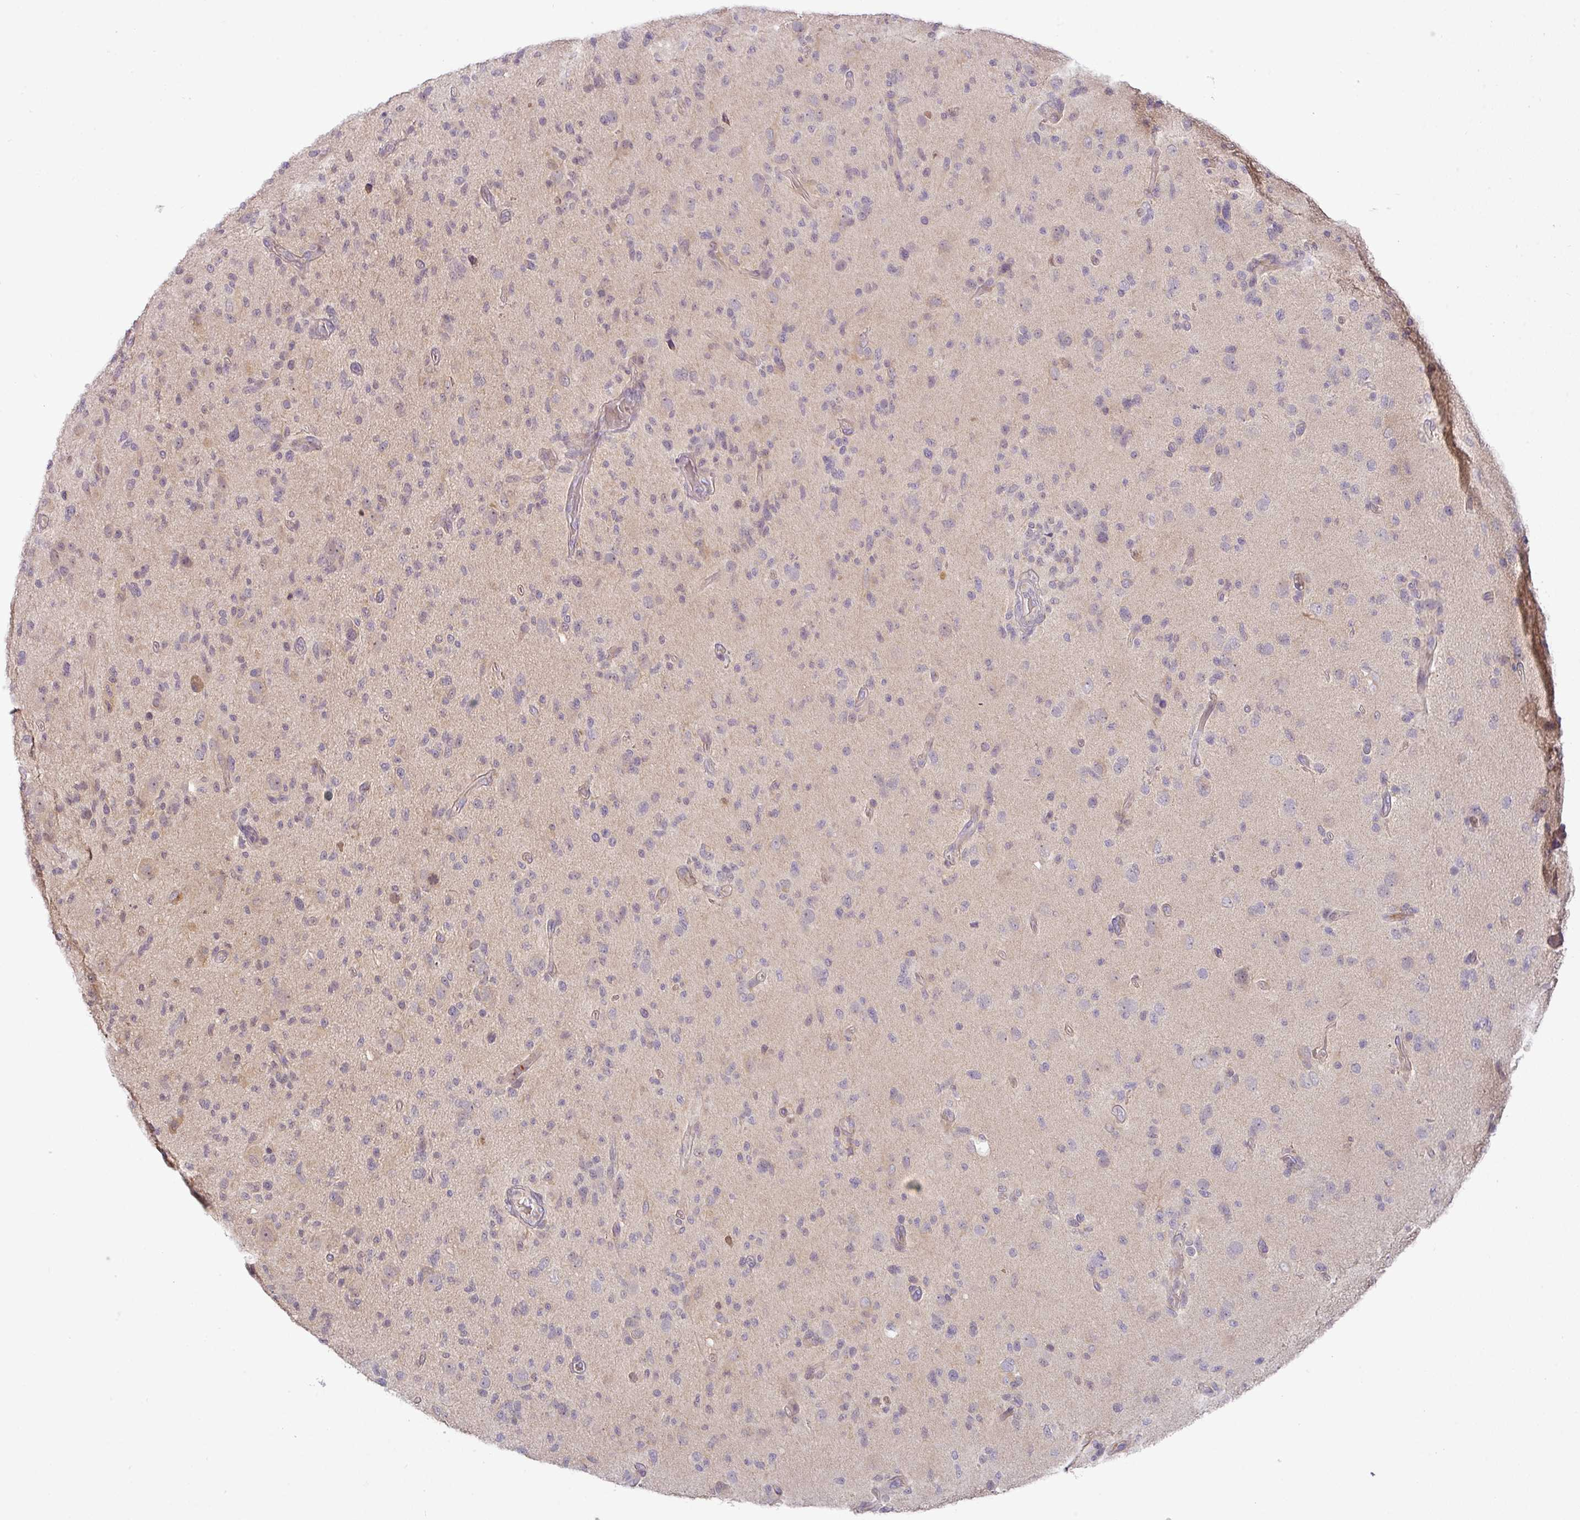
{"staining": {"intensity": "weak", "quantity": "25%-75%", "location": "cytoplasmic/membranous"}, "tissue": "glioma", "cell_type": "Tumor cells", "image_type": "cancer", "snomed": [{"axis": "morphology", "description": "Glioma, malignant, High grade"}, {"axis": "topography", "description": "Brain"}], "caption": "IHC staining of glioma, which exhibits low levels of weak cytoplasmic/membranous positivity in approximately 25%-75% of tumor cells indicating weak cytoplasmic/membranous protein positivity. The staining was performed using DAB (3,3'-diaminobenzidine) (brown) for protein detection and nuclei were counterstained in hematoxylin (blue).", "gene": "HOXC13", "patient": {"sex": "female", "age": 67}}